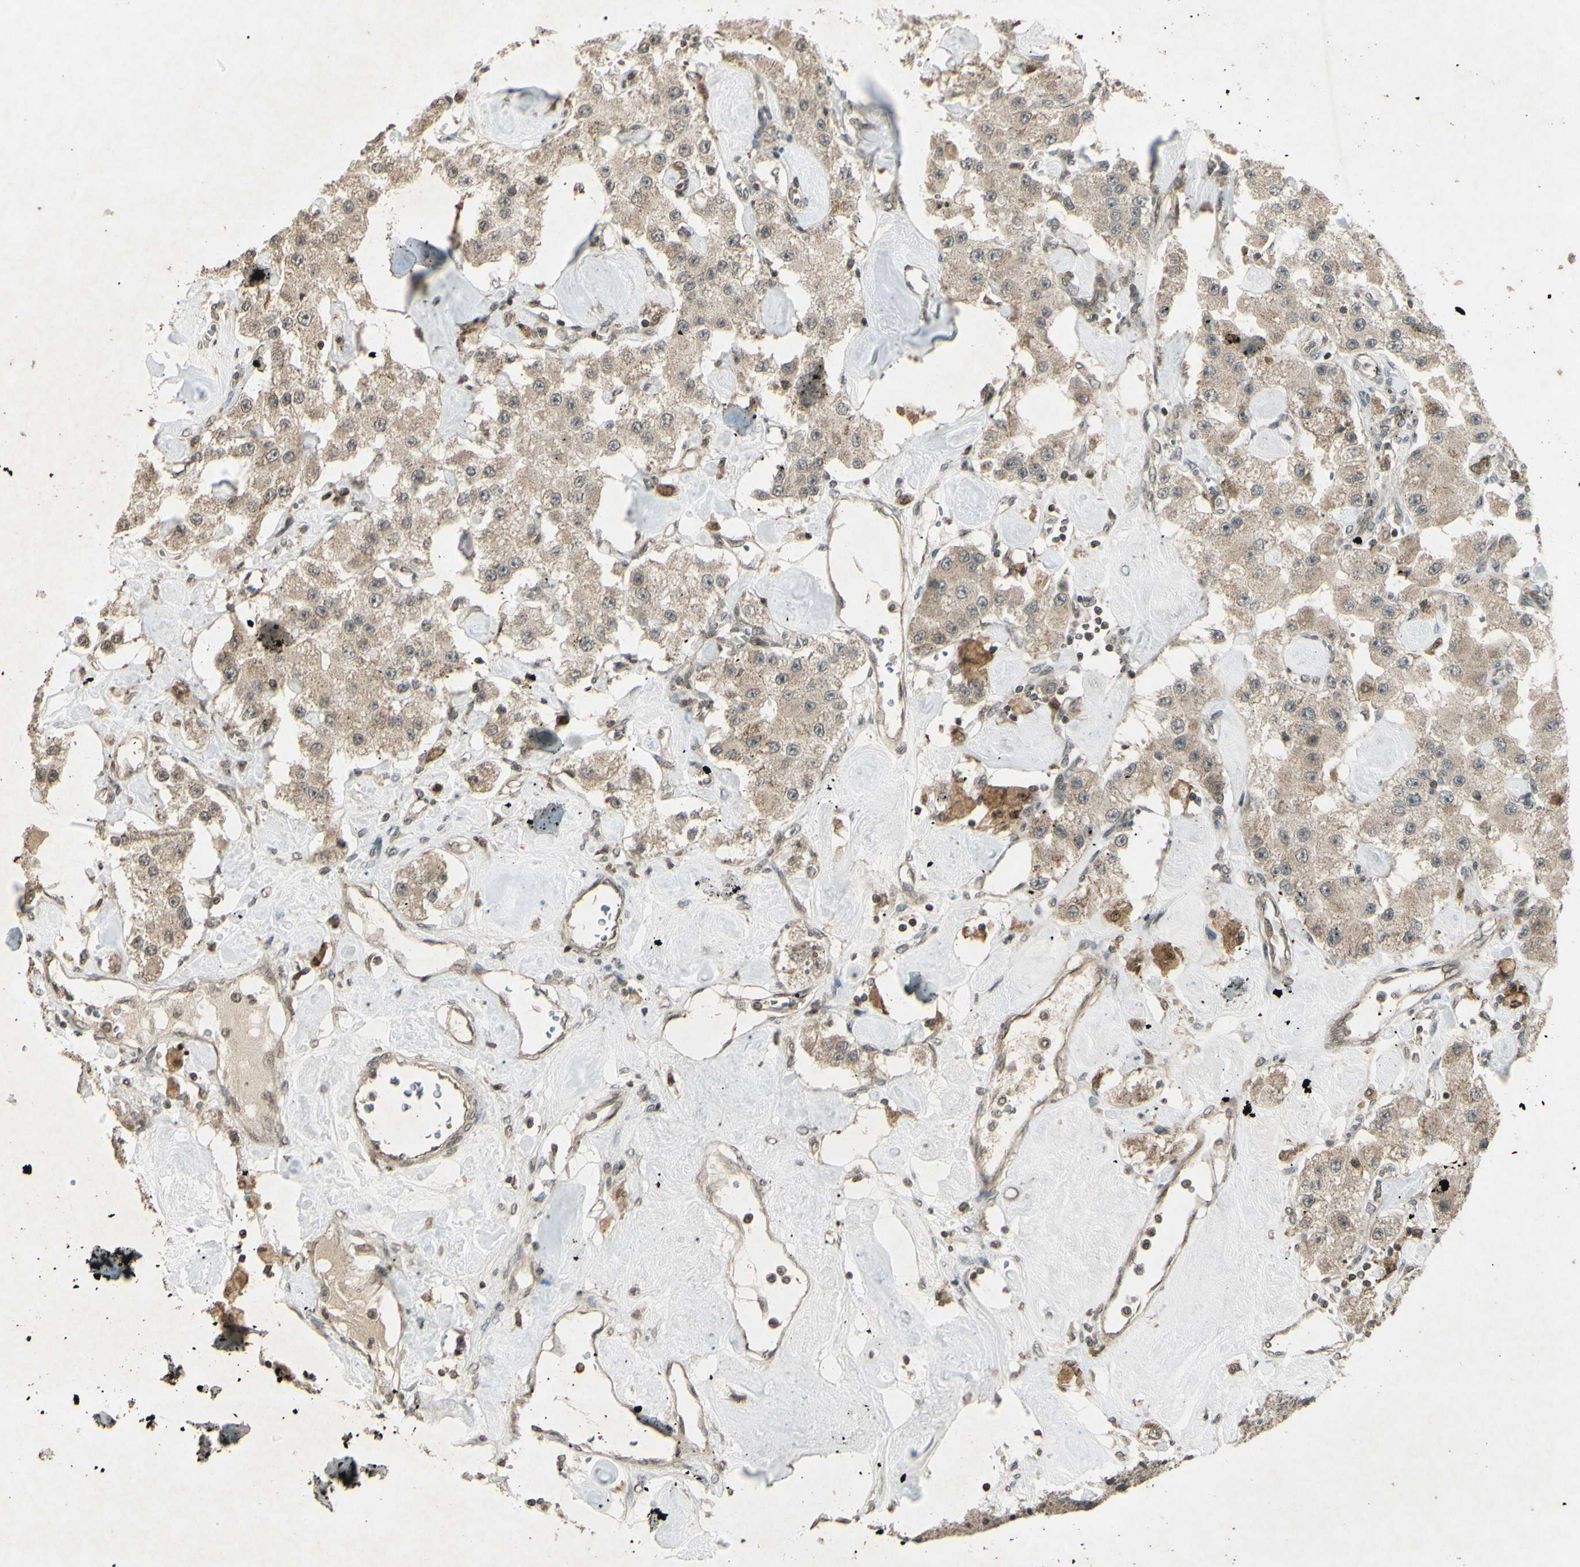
{"staining": {"intensity": "weak", "quantity": ">75%", "location": "cytoplasmic/membranous"}, "tissue": "carcinoid", "cell_type": "Tumor cells", "image_type": "cancer", "snomed": [{"axis": "morphology", "description": "Carcinoid, malignant, NOS"}, {"axis": "topography", "description": "Pancreas"}], "caption": "This photomicrograph exhibits IHC staining of human carcinoid, with low weak cytoplasmic/membranous staining in approximately >75% of tumor cells.", "gene": "BLNK", "patient": {"sex": "male", "age": 41}}